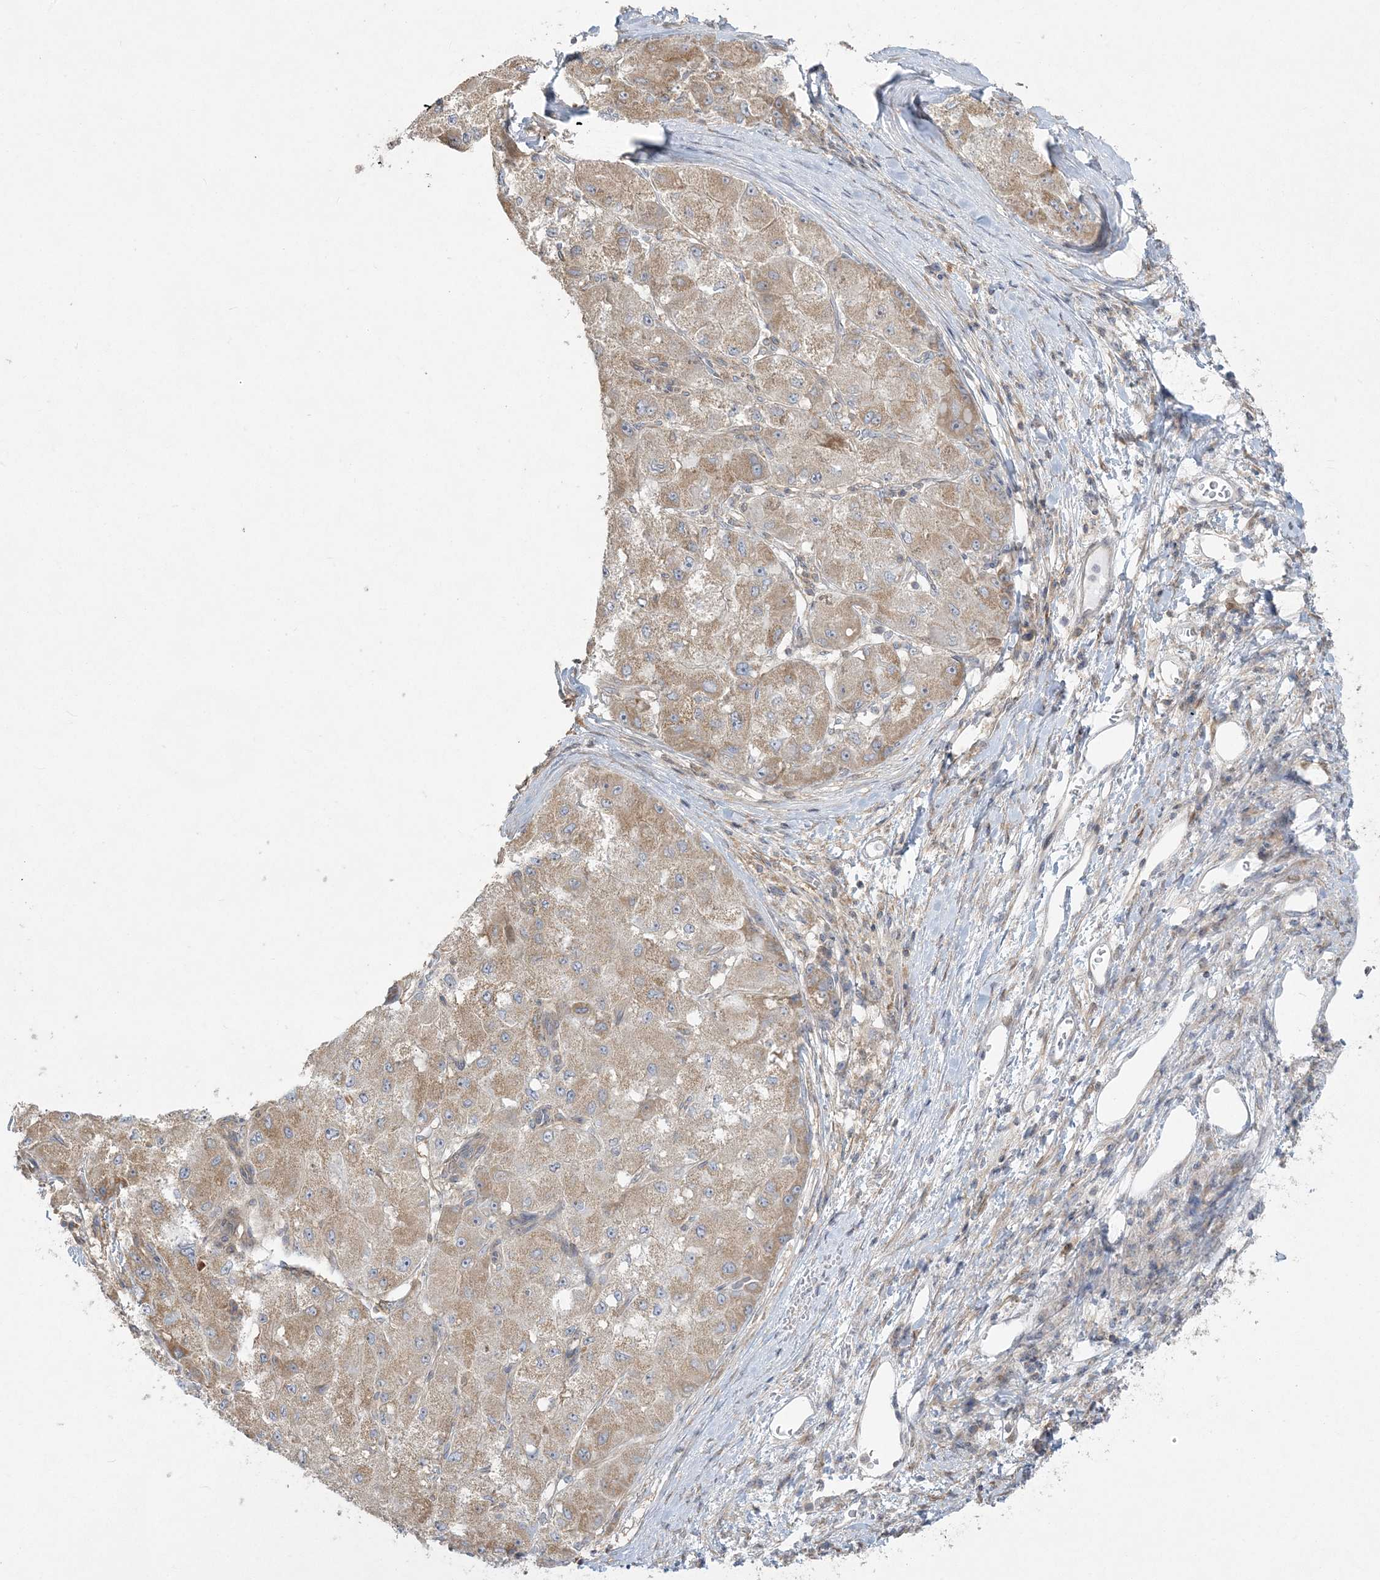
{"staining": {"intensity": "moderate", "quantity": ">75%", "location": "cytoplasmic/membranous"}, "tissue": "liver cancer", "cell_type": "Tumor cells", "image_type": "cancer", "snomed": [{"axis": "morphology", "description": "Carcinoma, Hepatocellular, NOS"}, {"axis": "topography", "description": "Liver"}], "caption": "IHC (DAB (3,3'-diaminobenzidine)) staining of human liver cancer shows moderate cytoplasmic/membranous protein staining in approximately >75% of tumor cells. (DAB (3,3'-diaminobenzidine) IHC, brown staining for protein, blue staining for nuclei).", "gene": "ZC3H6", "patient": {"sex": "male", "age": 80}}